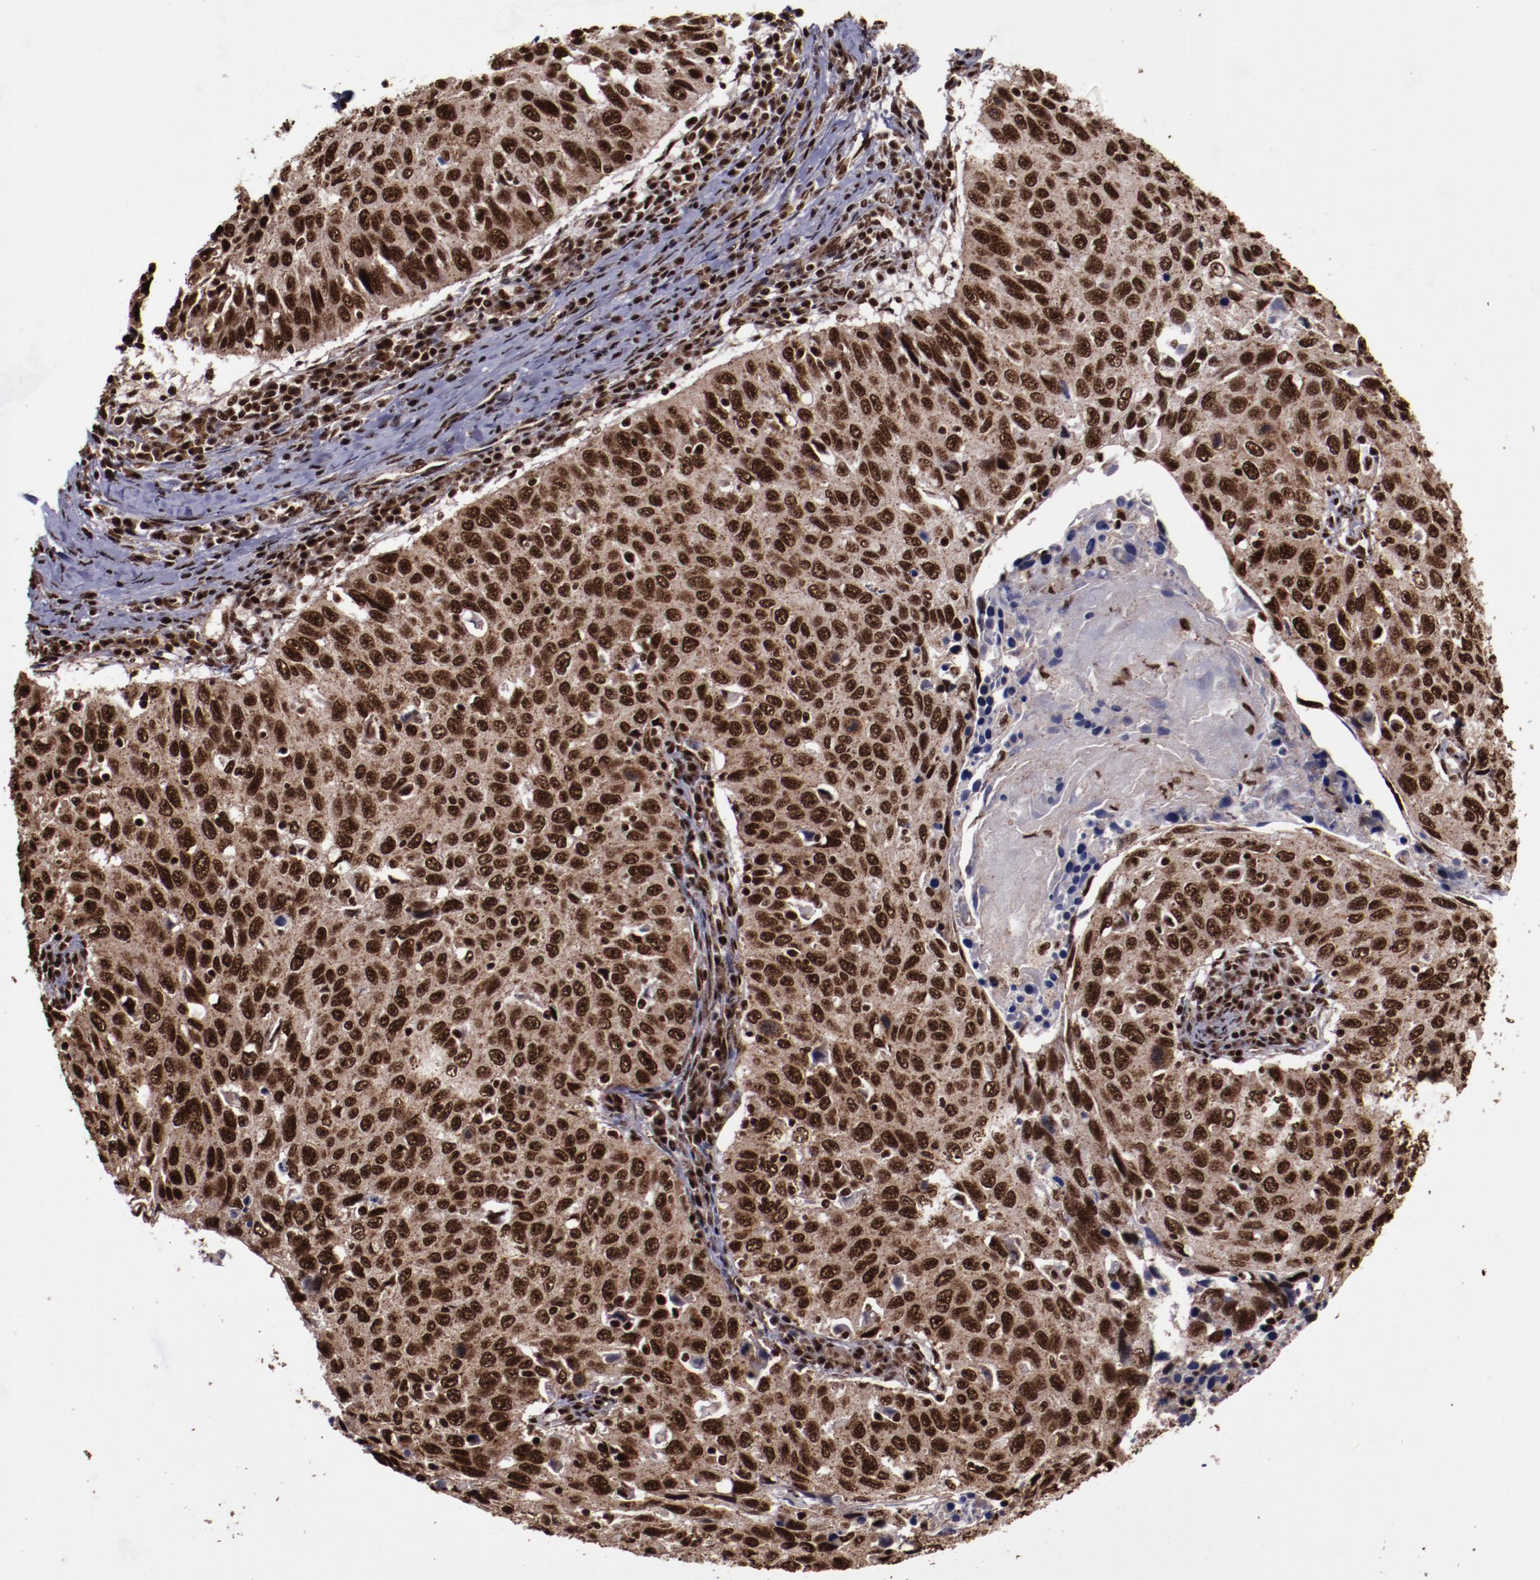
{"staining": {"intensity": "moderate", "quantity": ">75%", "location": "cytoplasmic/membranous,nuclear"}, "tissue": "cervical cancer", "cell_type": "Tumor cells", "image_type": "cancer", "snomed": [{"axis": "morphology", "description": "Squamous cell carcinoma, NOS"}, {"axis": "topography", "description": "Cervix"}], "caption": "Moderate cytoplasmic/membranous and nuclear expression for a protein is identified in about >75% of tumor cells of squamous cell carcinoma (cervical) using IHC.", "gene": "SNW1", "patient": {"sex": "female", "age": 53}}